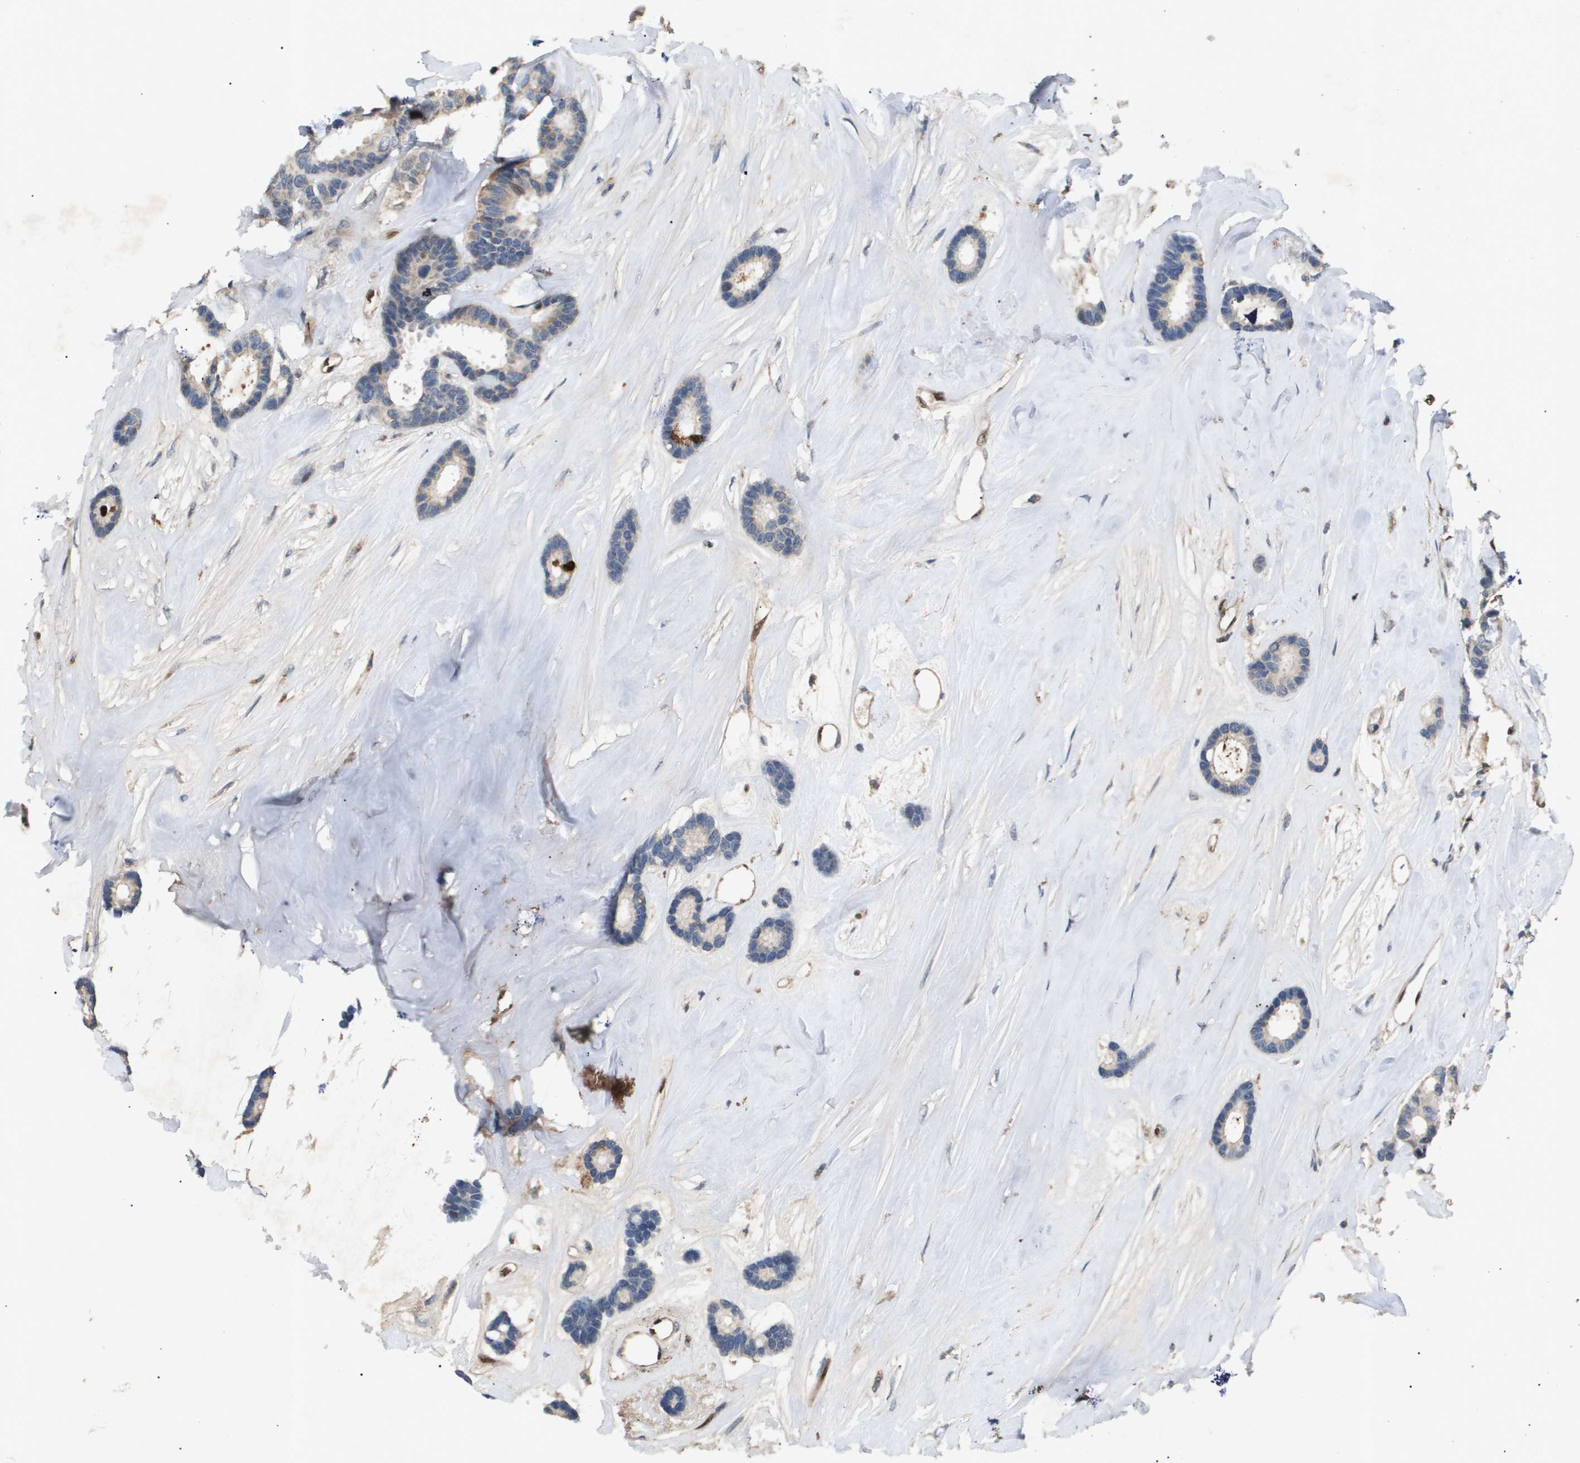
{"staining": {"intensity": "weak", "quantity": "<25%", "location": "cytoplasmic/membranous"}, "tissue": "breast cancer", "cell_type": "Tumor cells", "image_type": "cancer", "snomed": [{"axis": "morphology", "description": "Duct carcinoma"}, {"axis": "topography", "description": "Breast"}], "caption": "DAB immunohistochemical staining of breast intraductal carcinoma reveals no significant staining in tumor cells.", "gene": "ERG", "patient": {"sex": "female", "age": 87}}